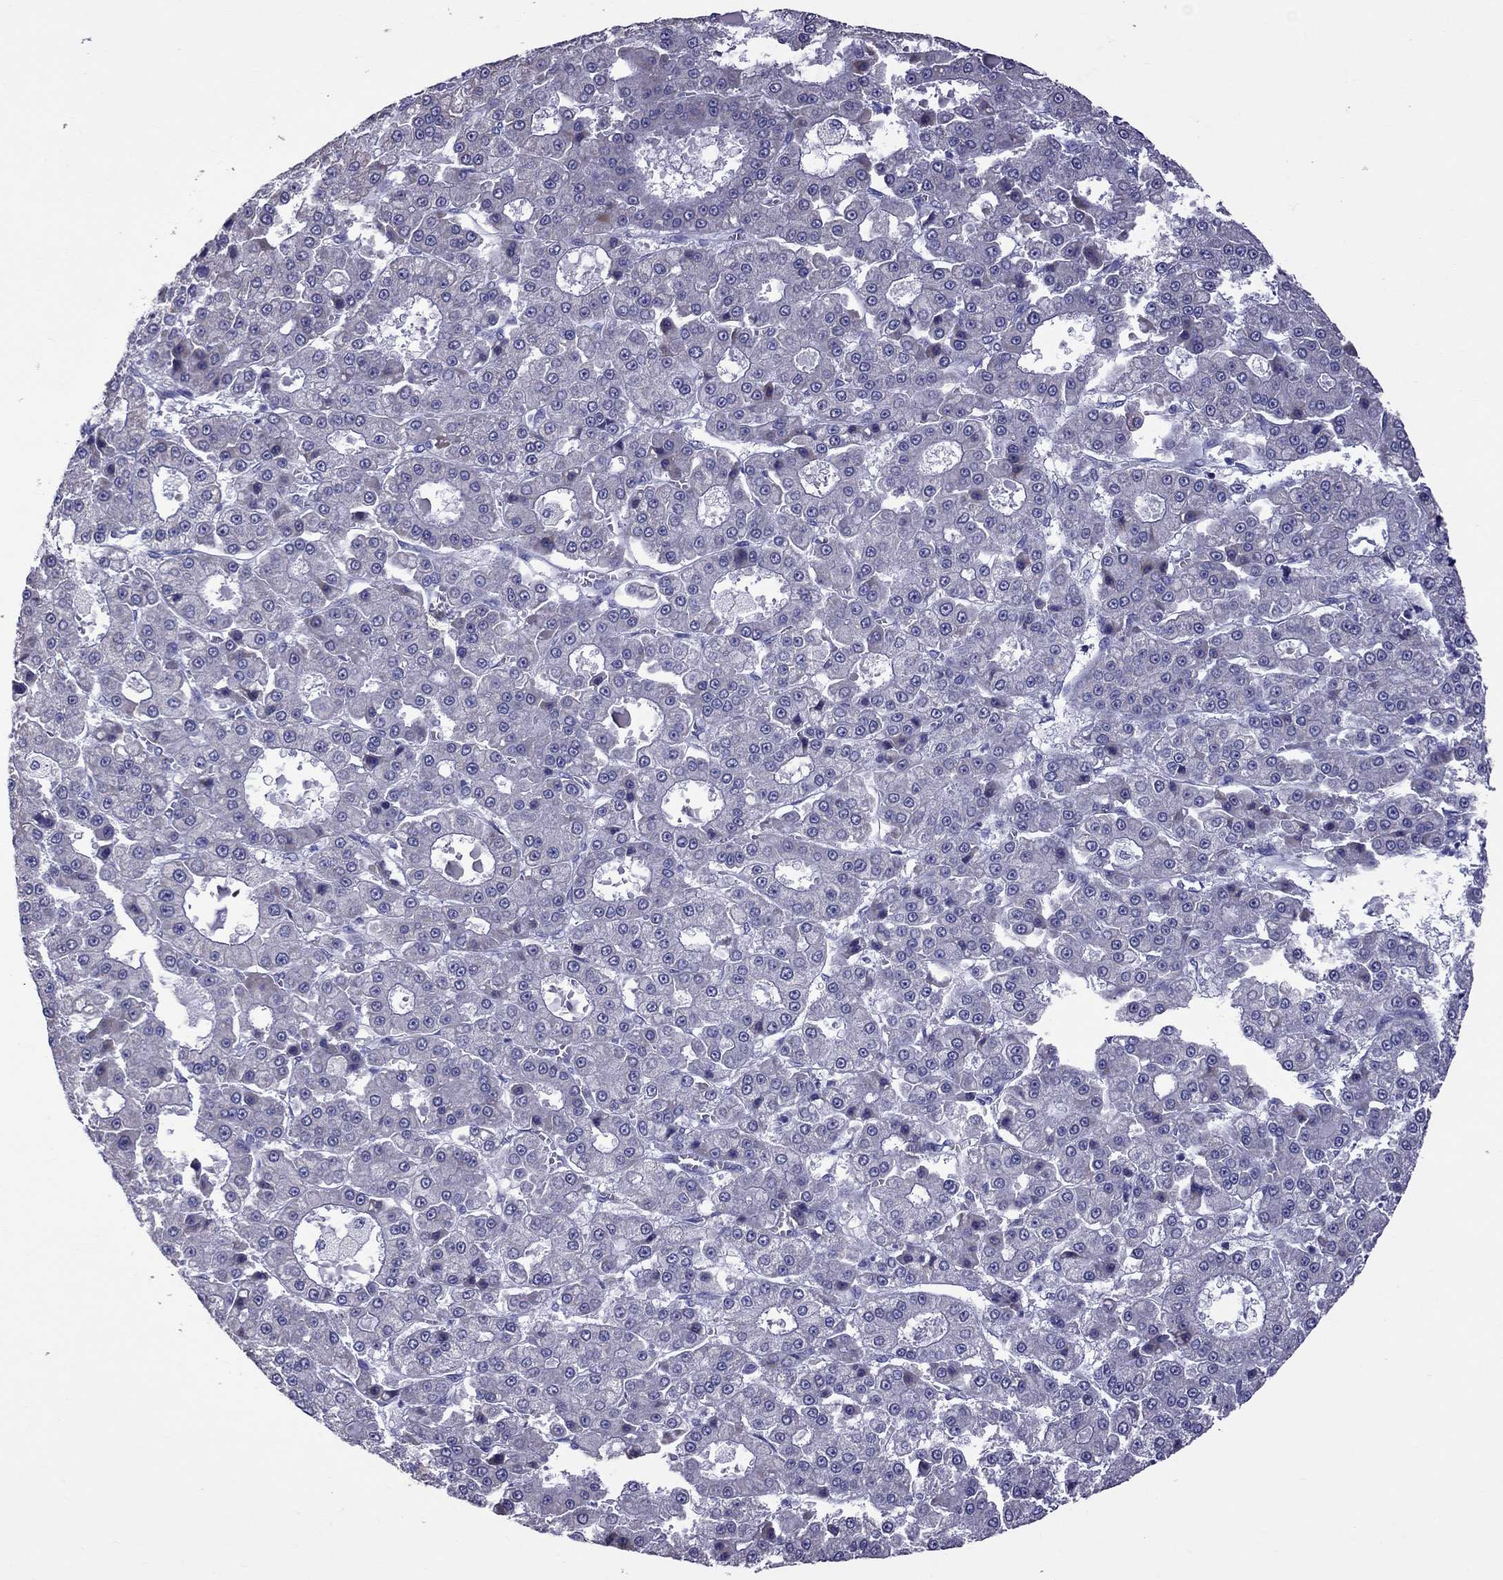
{"staining": {"intensity": "negative", "quantity": "none", "location": "none"}, "tissue": "liver cancer", "cell_type": "Tumor cells", "image_type": "cancer", "snomed": [{"axis": "morphology", "description": "Carcinoma, Hepatocellular, NOS"}, {"axis": "topography", "description": "Liver"}], "caption": "This is a photomicrograph of immunohistochemistry staining of liver cancer, which shows no positivity in tumor cells. (Brightfield microscopy of DAB IHC at high magnification).", "gene": "TTLL13", "patient": {"sex": "male", "age": 70}}